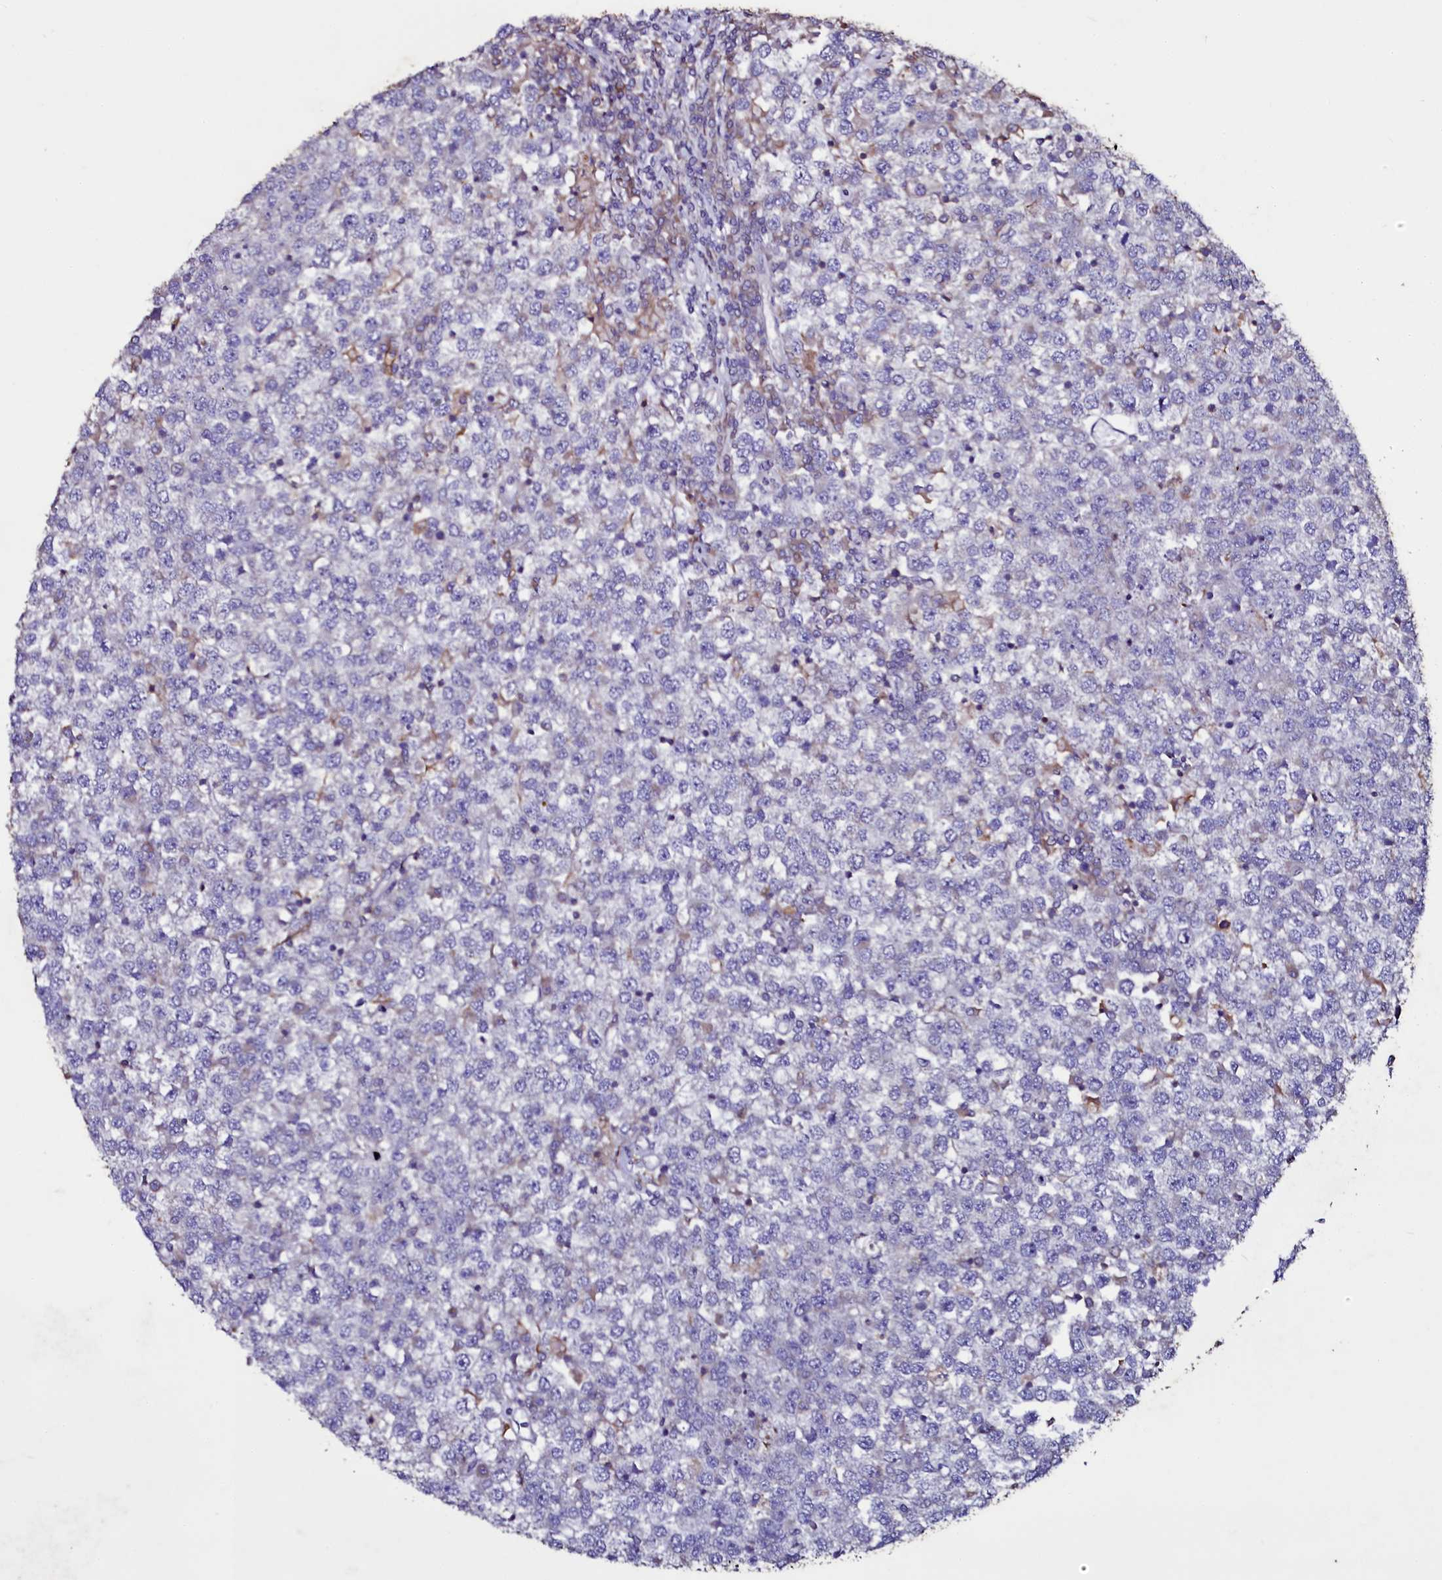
{"staining": {"intensity": "negative", "quantity": "none", "location": "none"}, "tissue": "testis cancer", "cell_type": "Tumor cells", "image_type": "cancer", "snomed": [{"axis": "morphology", "description": "Seminoma, NOS"}, {"axis": "topography", "description": "Testis"}], "caption": "A high-resolution micrograph shows immunohistochemistry (IHC) staining of testis cancer (seminoma), which demonstrates no significant expression in tumor cells.", "gene": "SELENOT", "patient": {"sex": "male", "age": 65}}